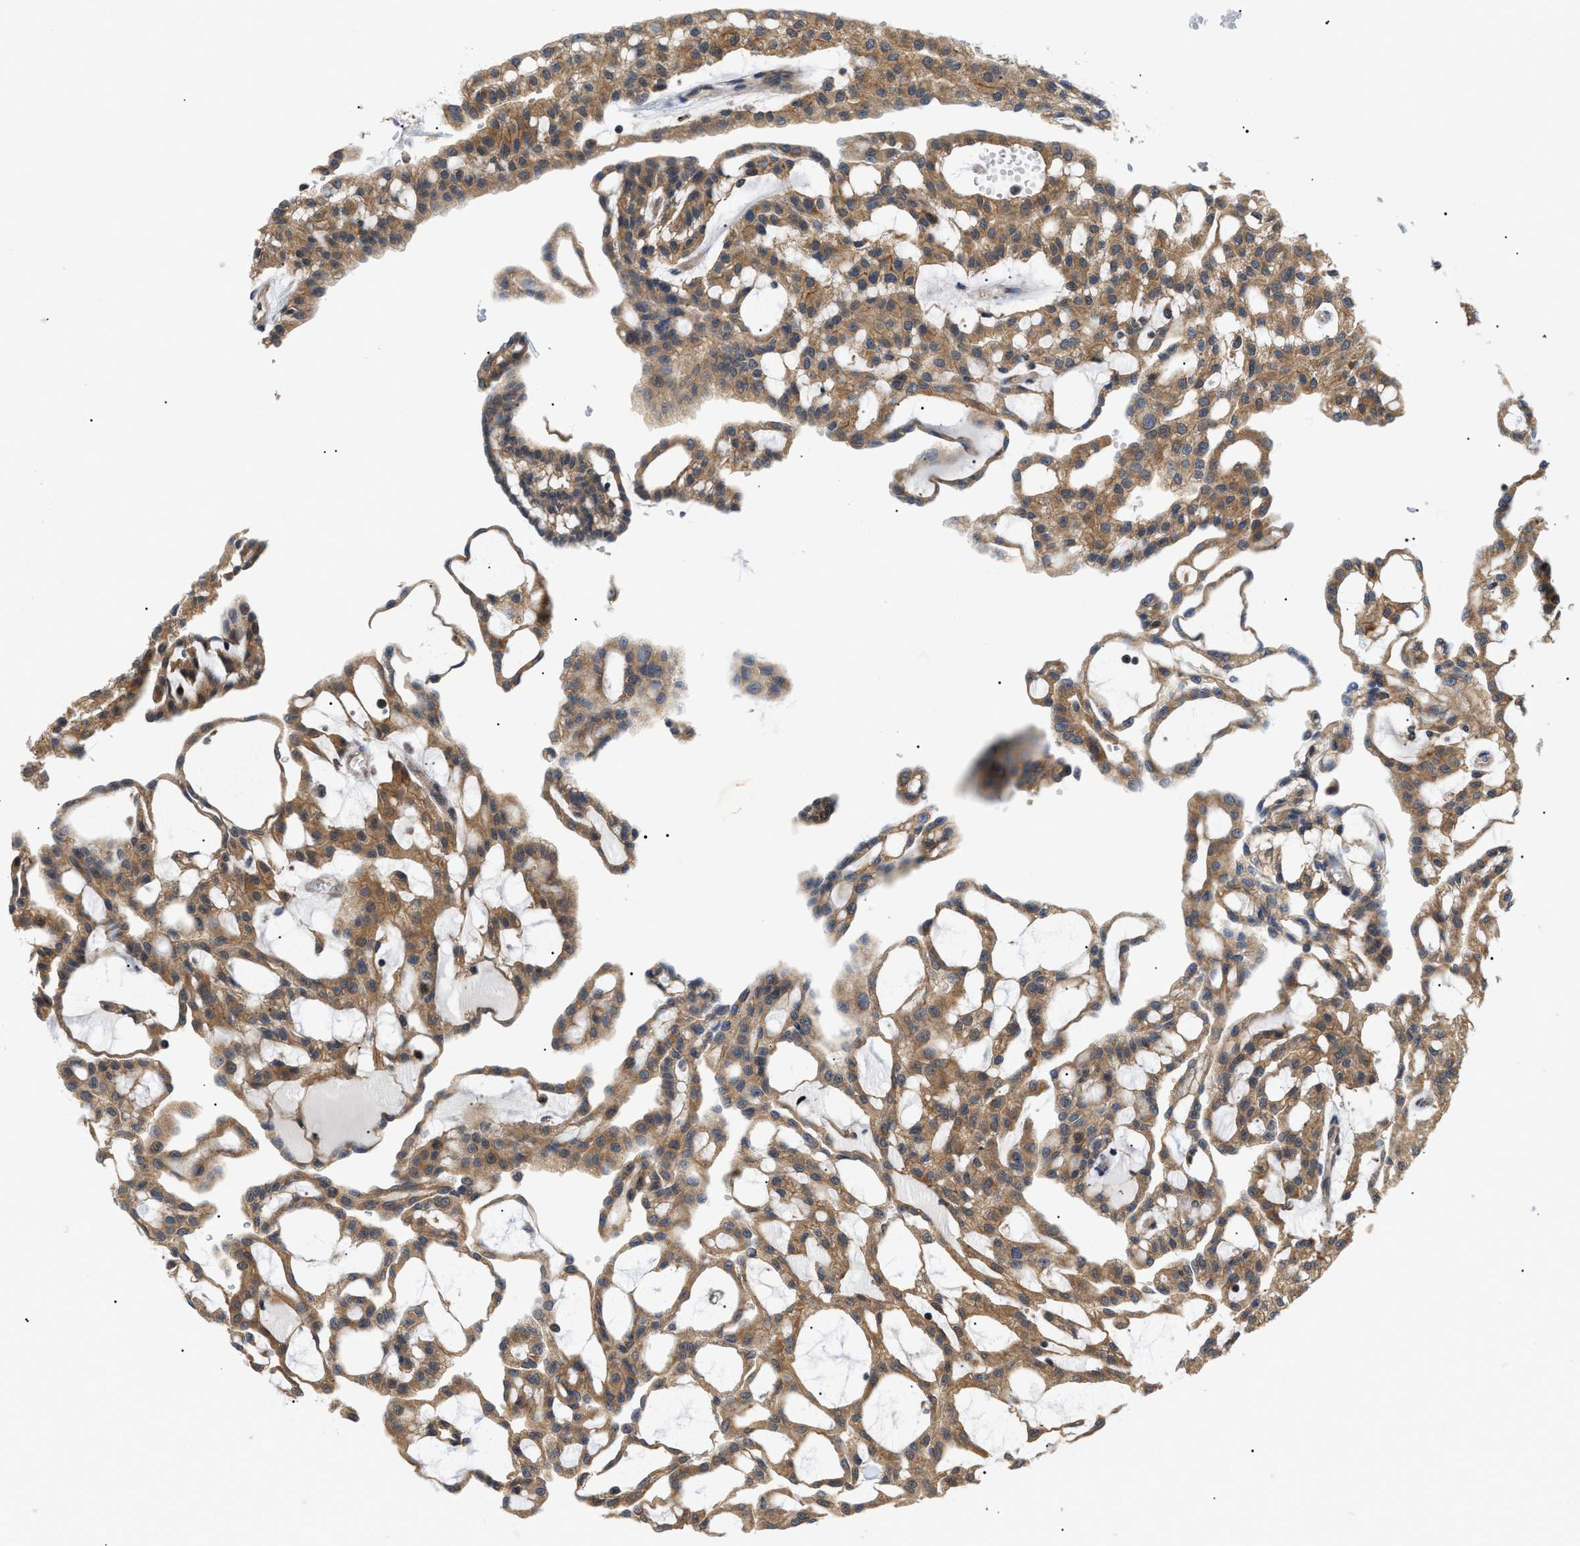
{"staining": {"intensity": "moderate", "quantity": ">75%", "location": "cytoplasmic/membranous"}, "tissue": "renal cancer", "cell_type": "Tumor cells", "image_type": "cancer", "snomed": [{"axis": "morphology", "description": "Adenocarcinoma, NOS"}, {"axis": "topography", "description": "Kidney"}], "caption": "Immunohistochemistry (DAB) staining of renal cancer demonstrates moderate cytoplasmic/membranous protein expression in approximately >75% of tumor cells.", "gene": "ZBTB11", "patient": {"sex": "male", "age": 63}}